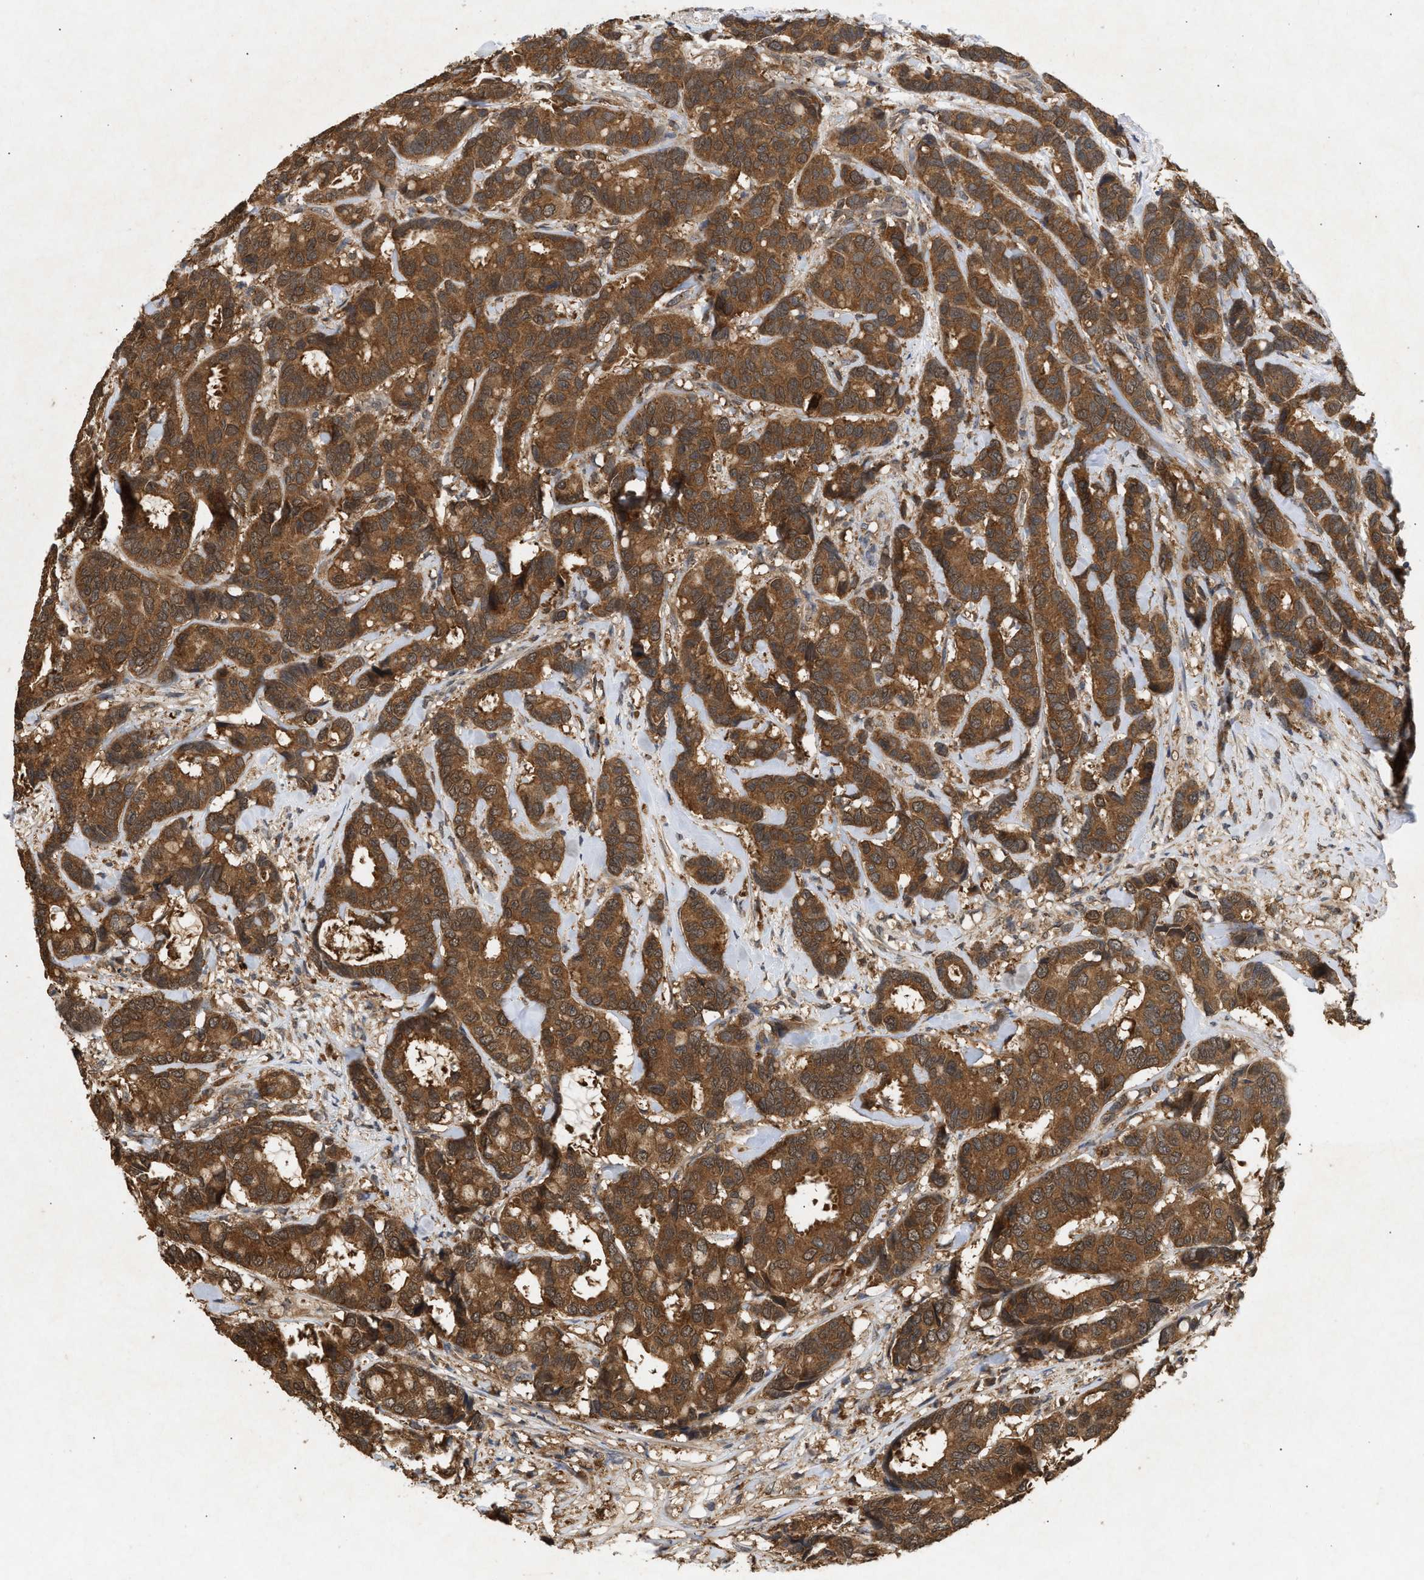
{"staining": {"intensity": "strong", "quantity": ">75%", "location": "cytoplasmic/membranous,nuclear"}, "tissue": "breast cancer", "cell_type": "Tumor cells", "image_type": "cancer", "snomed": [{"axis": "morphology", "description": "Duct carcinoma"}, {"axis": "topography", "description": "Breast"}], "caption": "Strong cytoplasmic/membranous and nuclear protein positivity is present in approximately >75% of tumor cells in breast cancer.", "gene": "FITM1", "patient": {"sex": "female", "age": 87}}